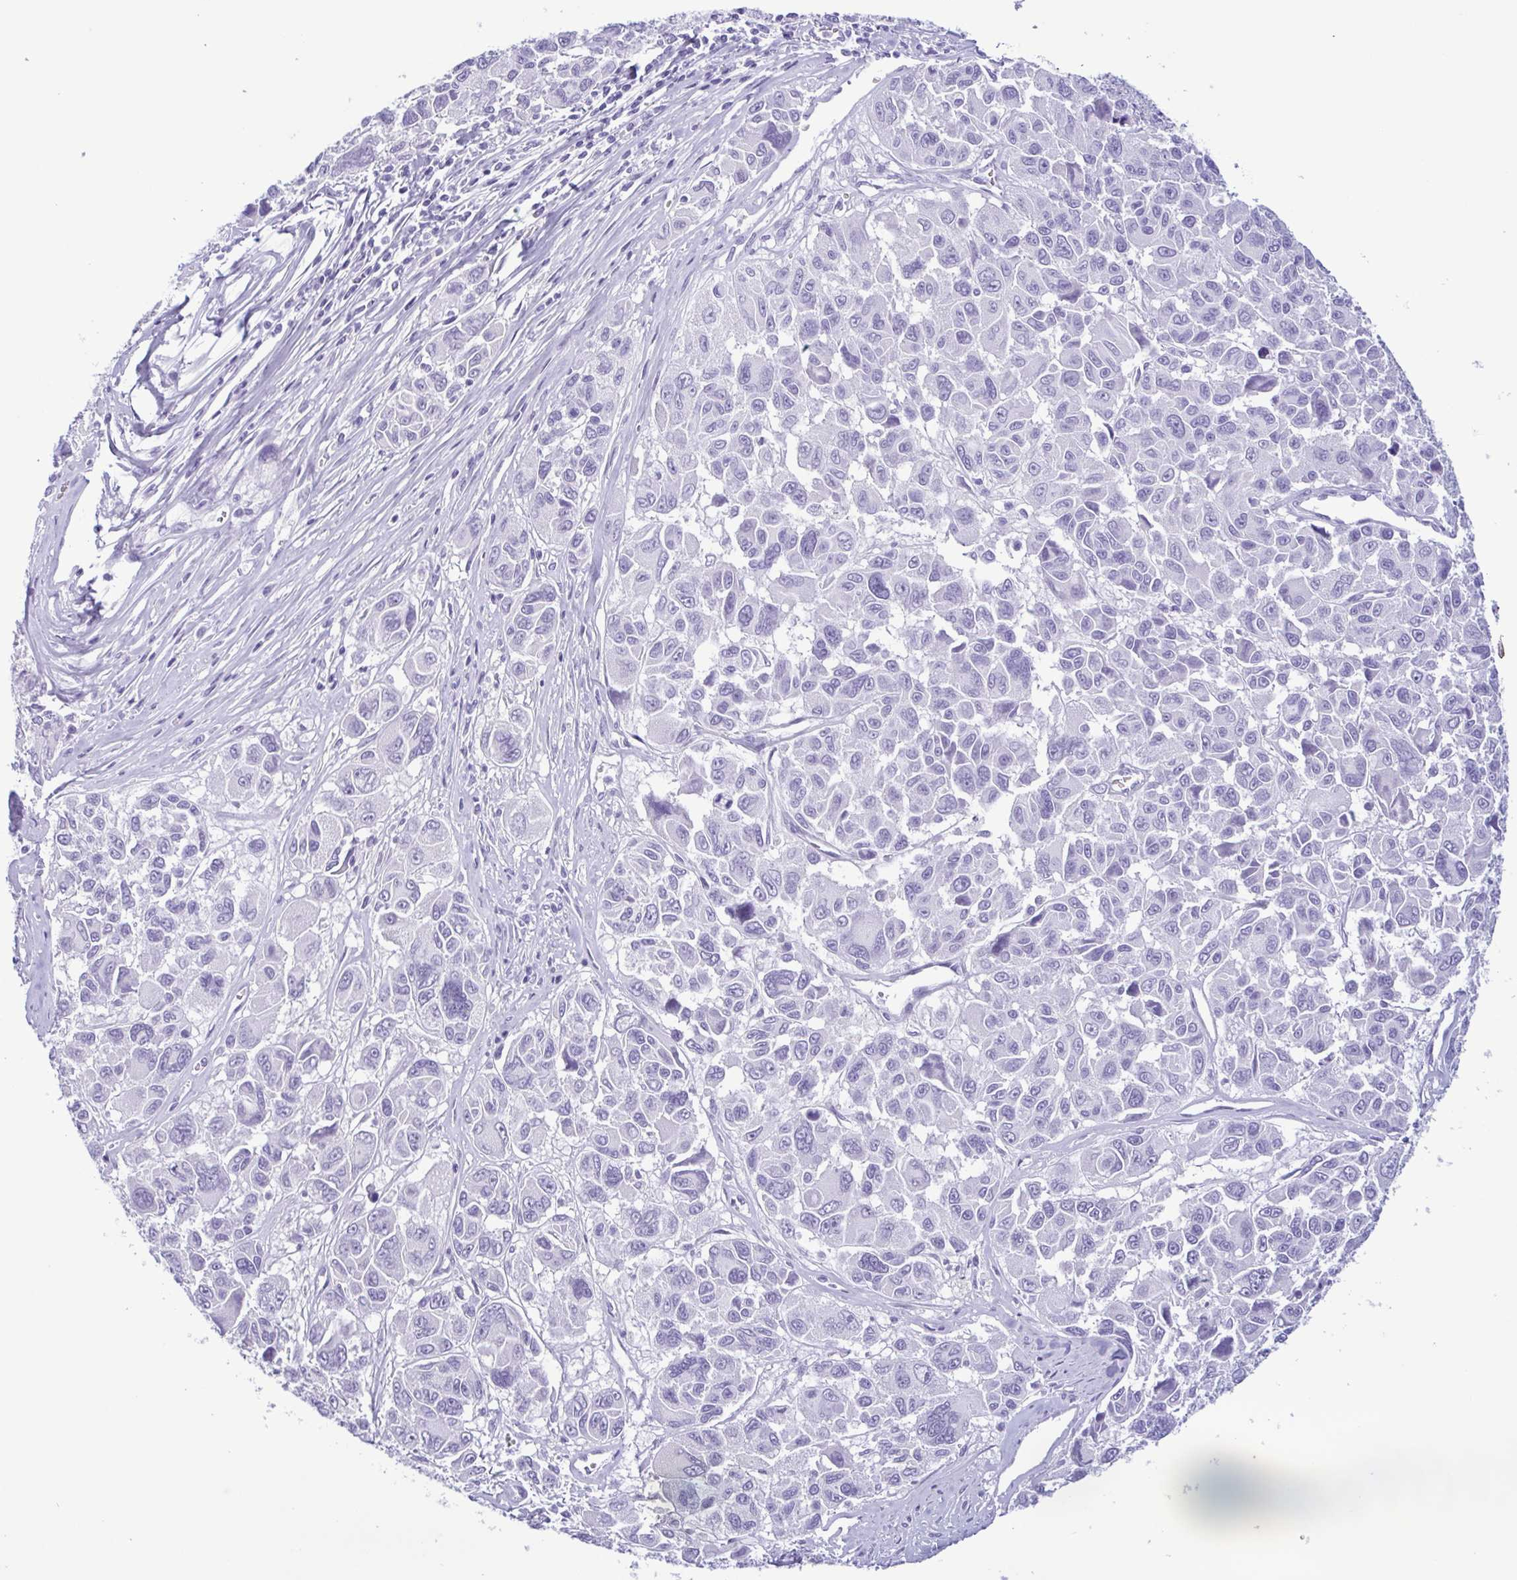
{"staining": {"intensity": "negative", "quantity": "none", "location": "none"}, "tissue": "melanoma", "cell_type": "Tumor cells", "image_type": "cancer", "snomed": [{"axis": "morphology", "description": "Malignant melanoma, NOS"}, {"axis": "topography", "description": "Skin"}], "caption": "Immunohistochemistry of malignant melanoma displays no staining in tumor cells.", "gene": "LTF", "patient": {"sex": "female", "age": 66}}